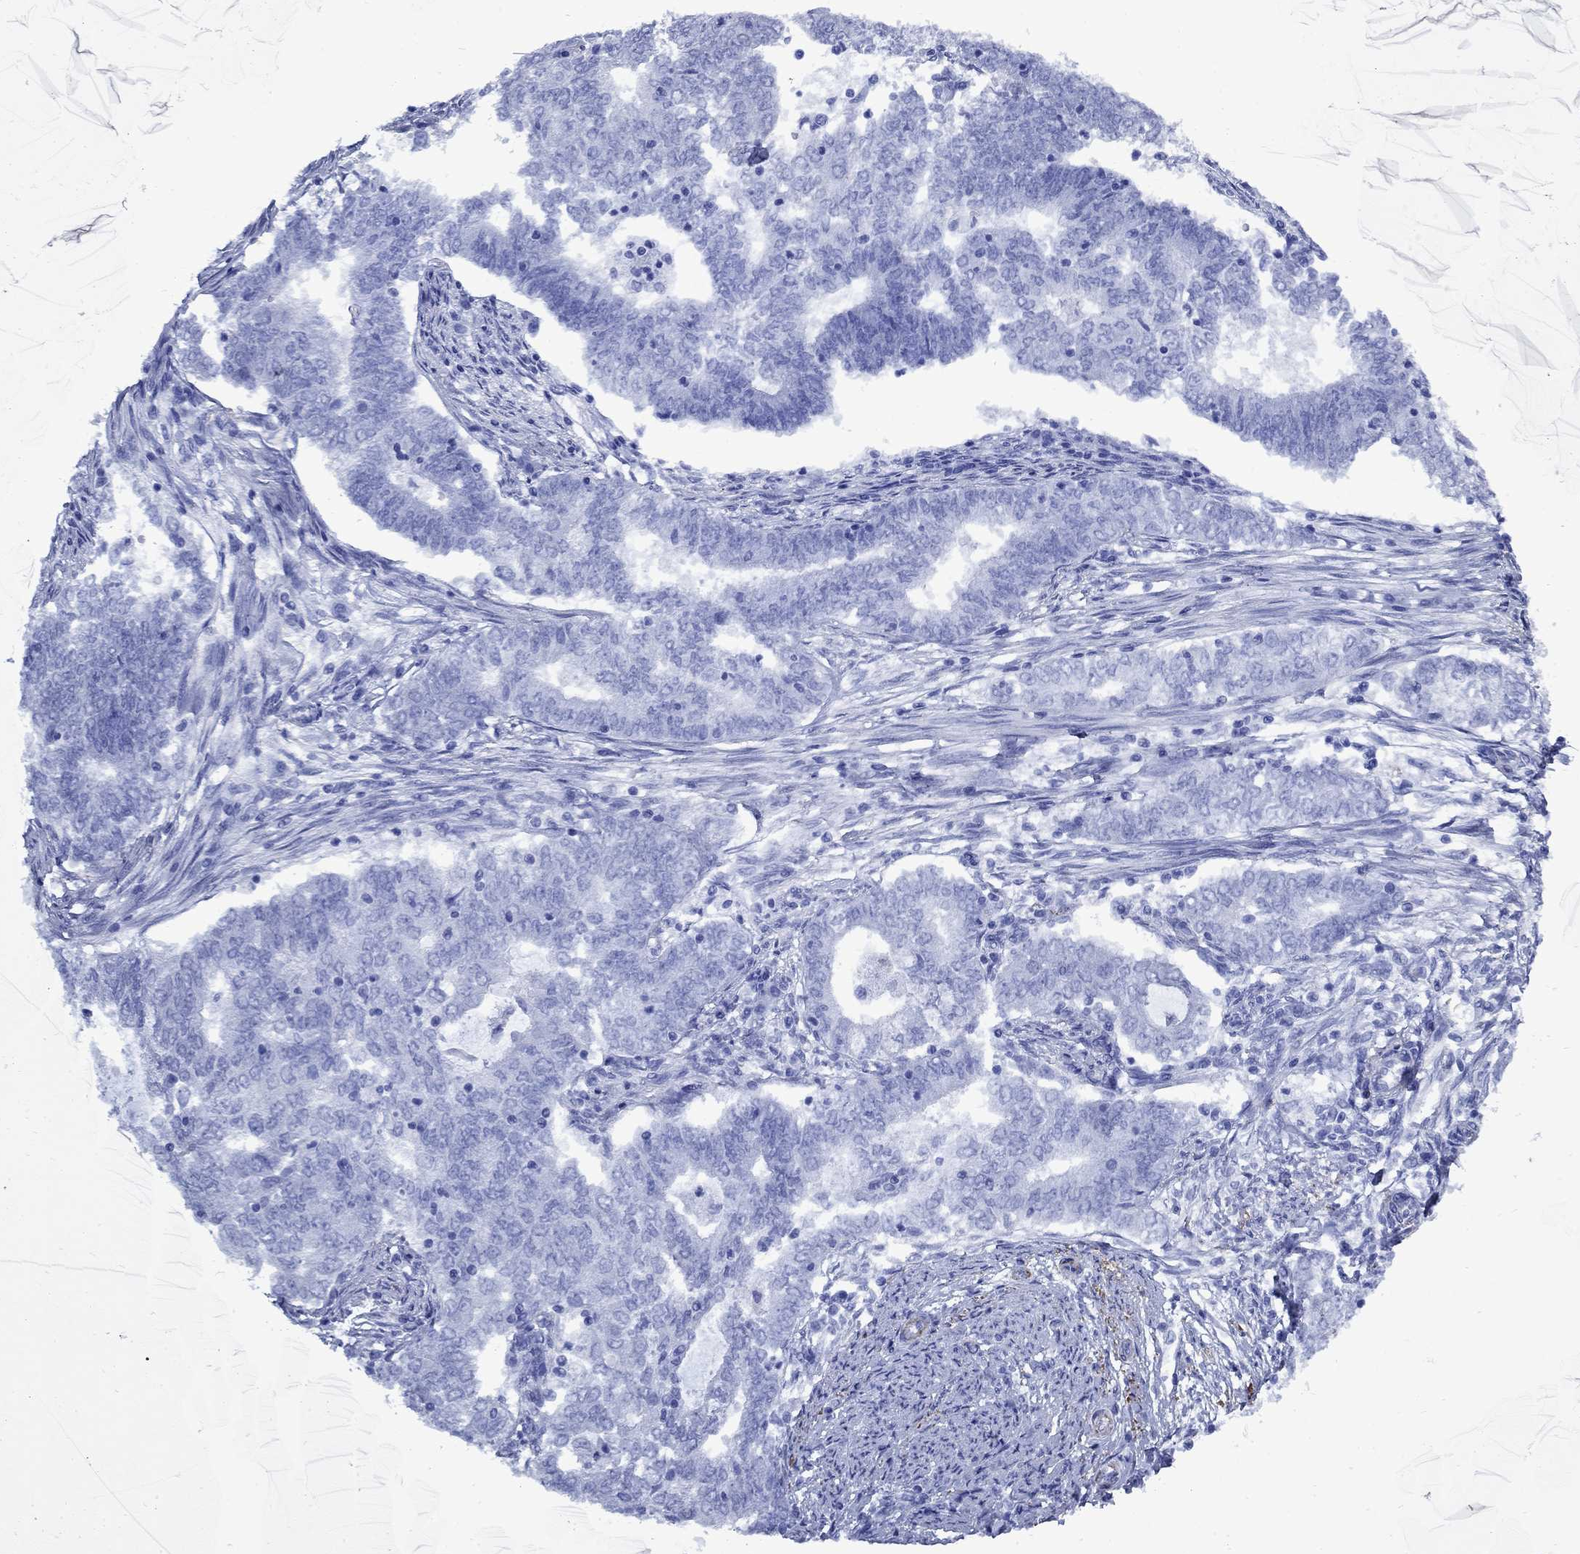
{"staining": {"intensity": "negative", "quantity": "none", "location": "none"}, "tissue": "endometrial cancer", "cell_type": "Tumor cells", "image_type": "cancer", "snomed": [{"axis": "morphology", "description": "Adenocarcinoma, NOS"}, {"axis": "topography", "description": "Endometrium"}], "caption": "Tumor cells show no significant protein staining in adenocarcinoma (endometrial). The staining is performed using DAB brown chromogen with nuclei counter-stained in using hematoxylin.", "gene": "VTN", "patient": {"sex": "female", "age": 62}}